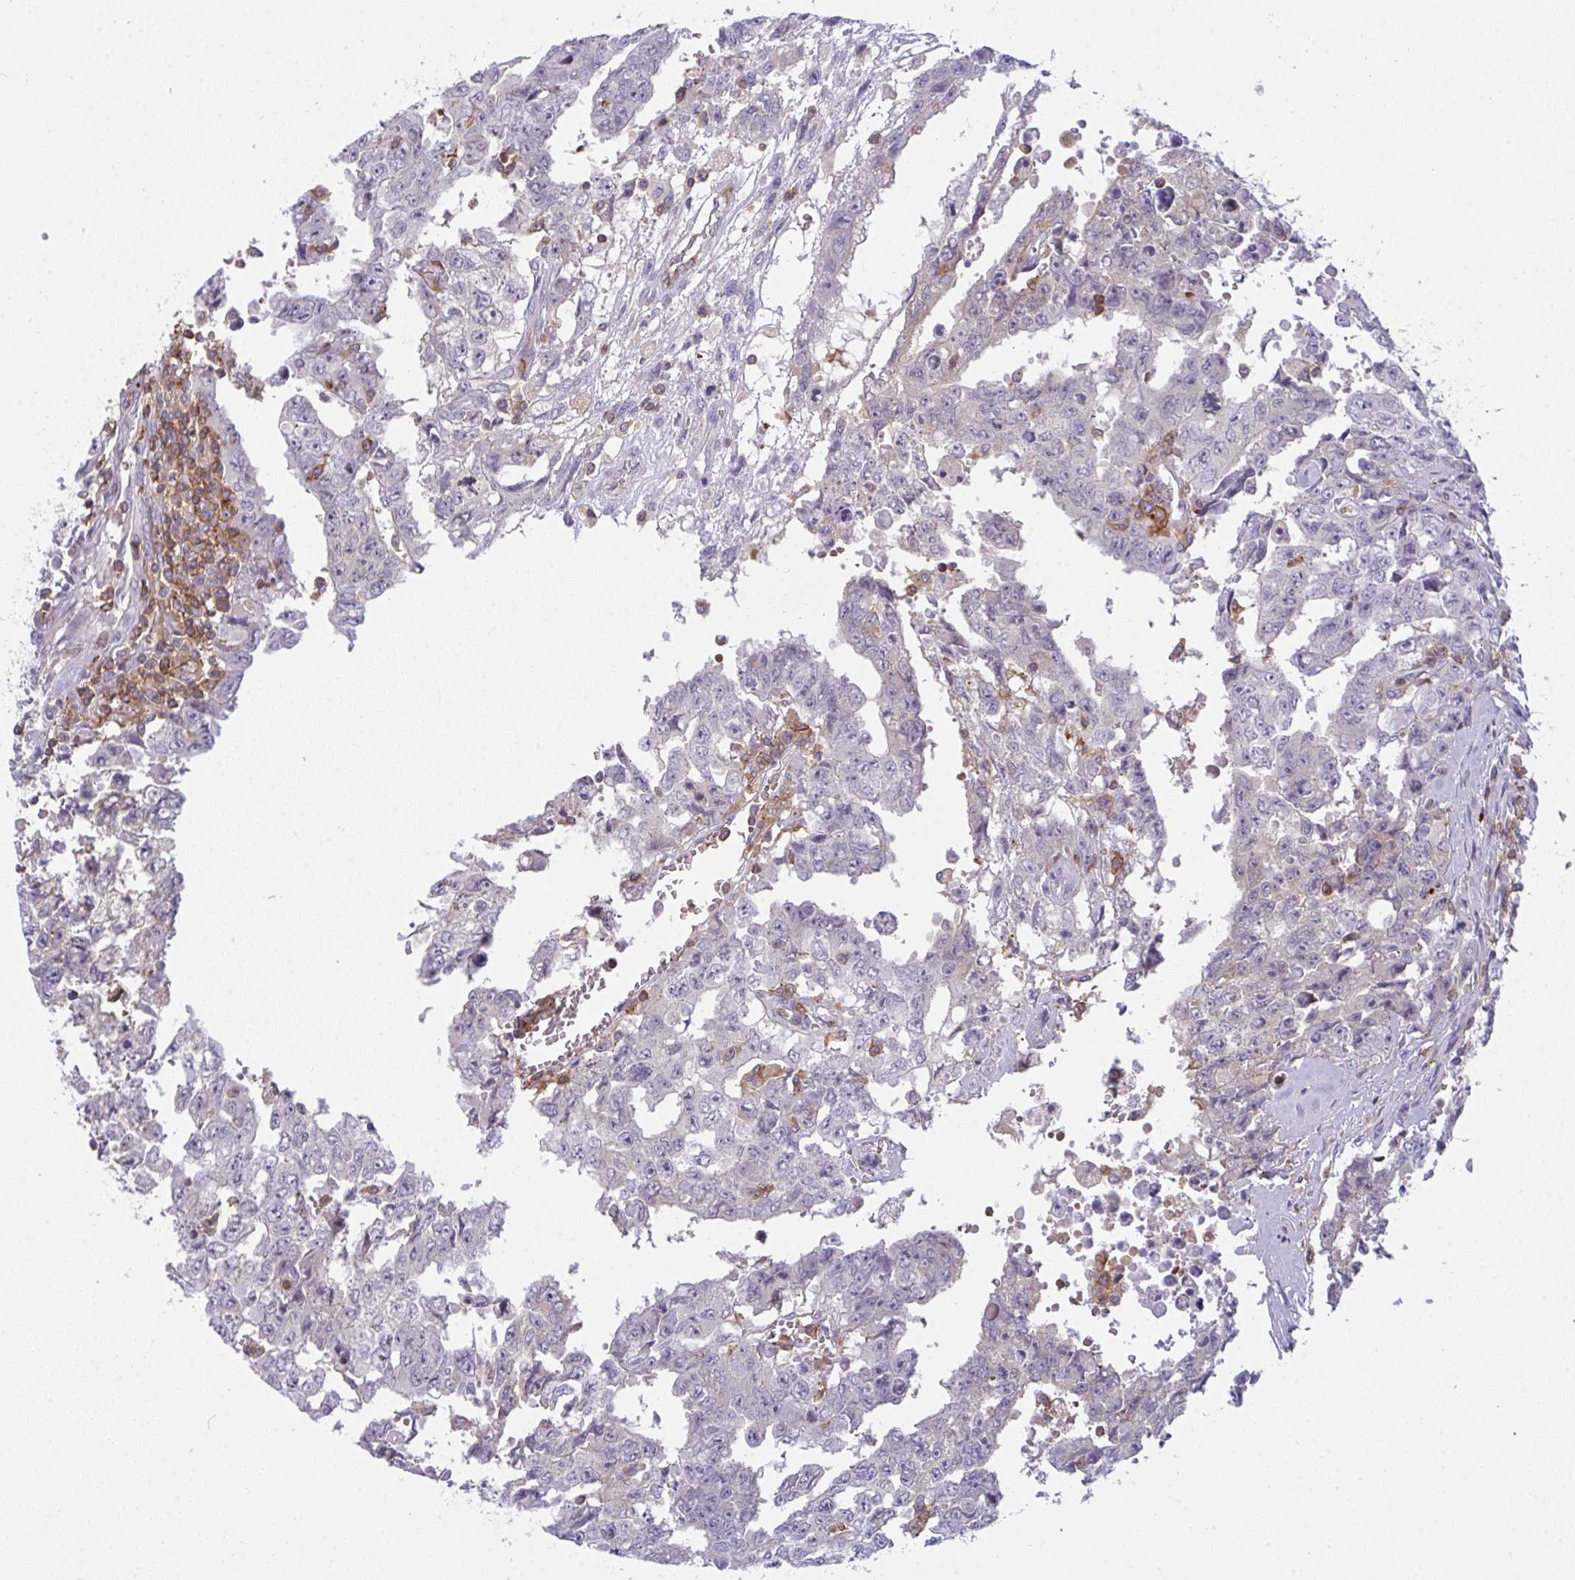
{"staining": {"intensity": "negative", "quantity": "none", "location": "none"}, "tissue": "testis cancer", "cell_type": "Tumor cells", "image_type": "cancer", "snomed": [{"axis": "morphology", "description": "Carcinoma, Embryonal, NOS"}, {"axis": "topography", "description": "Testis"}], "caption": "The micrograph reveals no staining of tumor cells in testis cancer.", "gene": "CD80", "patient": {"sex": "male", "age": 24}}